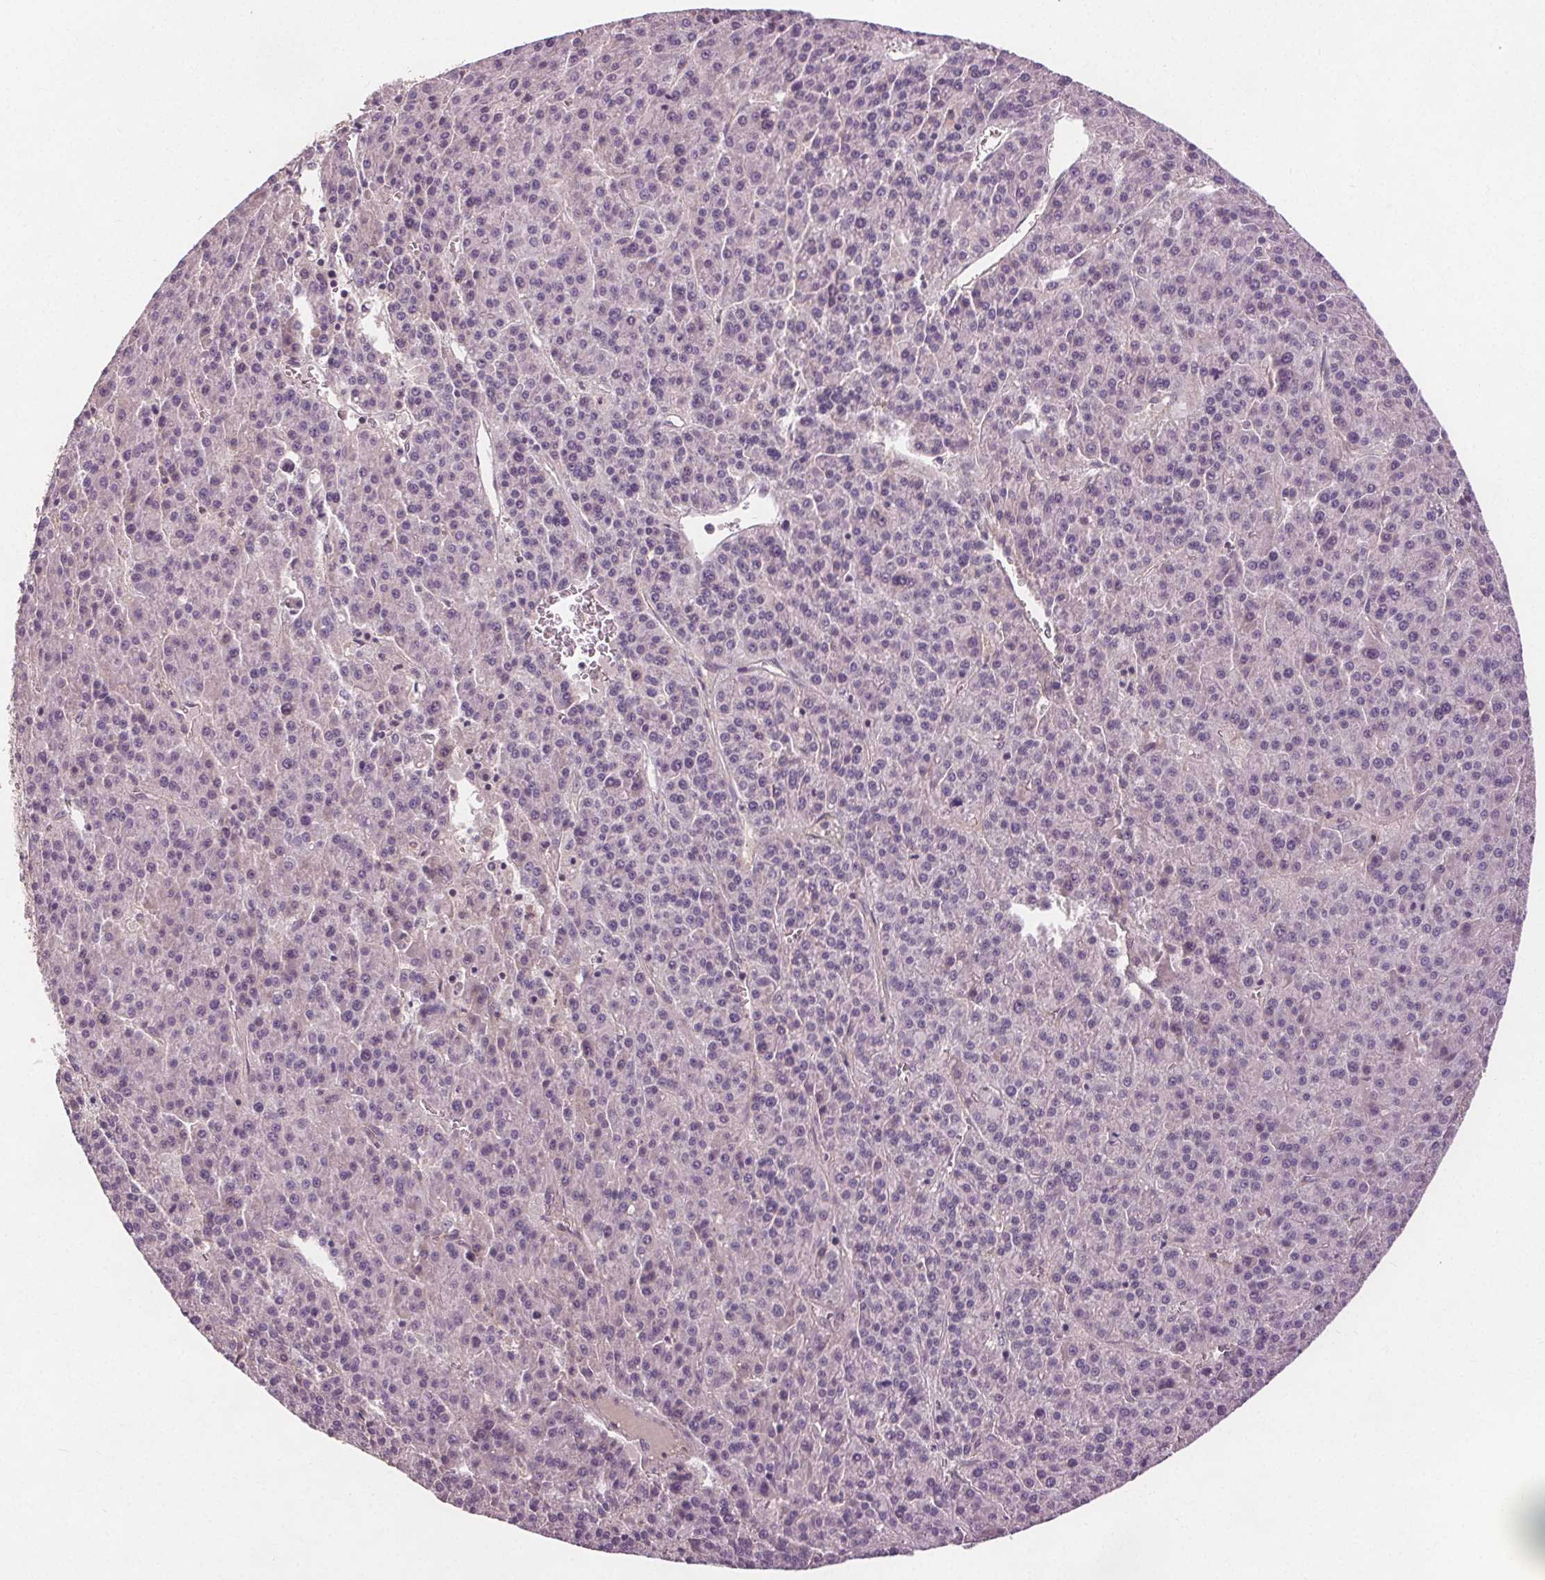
{"staining": {"intensity": "negative", "quantity": "none", "location": "none"}, "tissue": "liver cancer", "cell_type": "Tumor cells", "image_type": "cancer", "snomed": [{"axis": "morphology", "description": "Carcinoma, Hepatocellular, NOS"}, {"axis": "topography", "description": "Liver"}], "caption": "A high-resolution photomicrograph shows IHC staining of hepatocellular carcinoma (liver), which displays no significant positivity in tumor cells.", "gene": "PDGFD", "patient": {"sex": "female", "age": 58}}